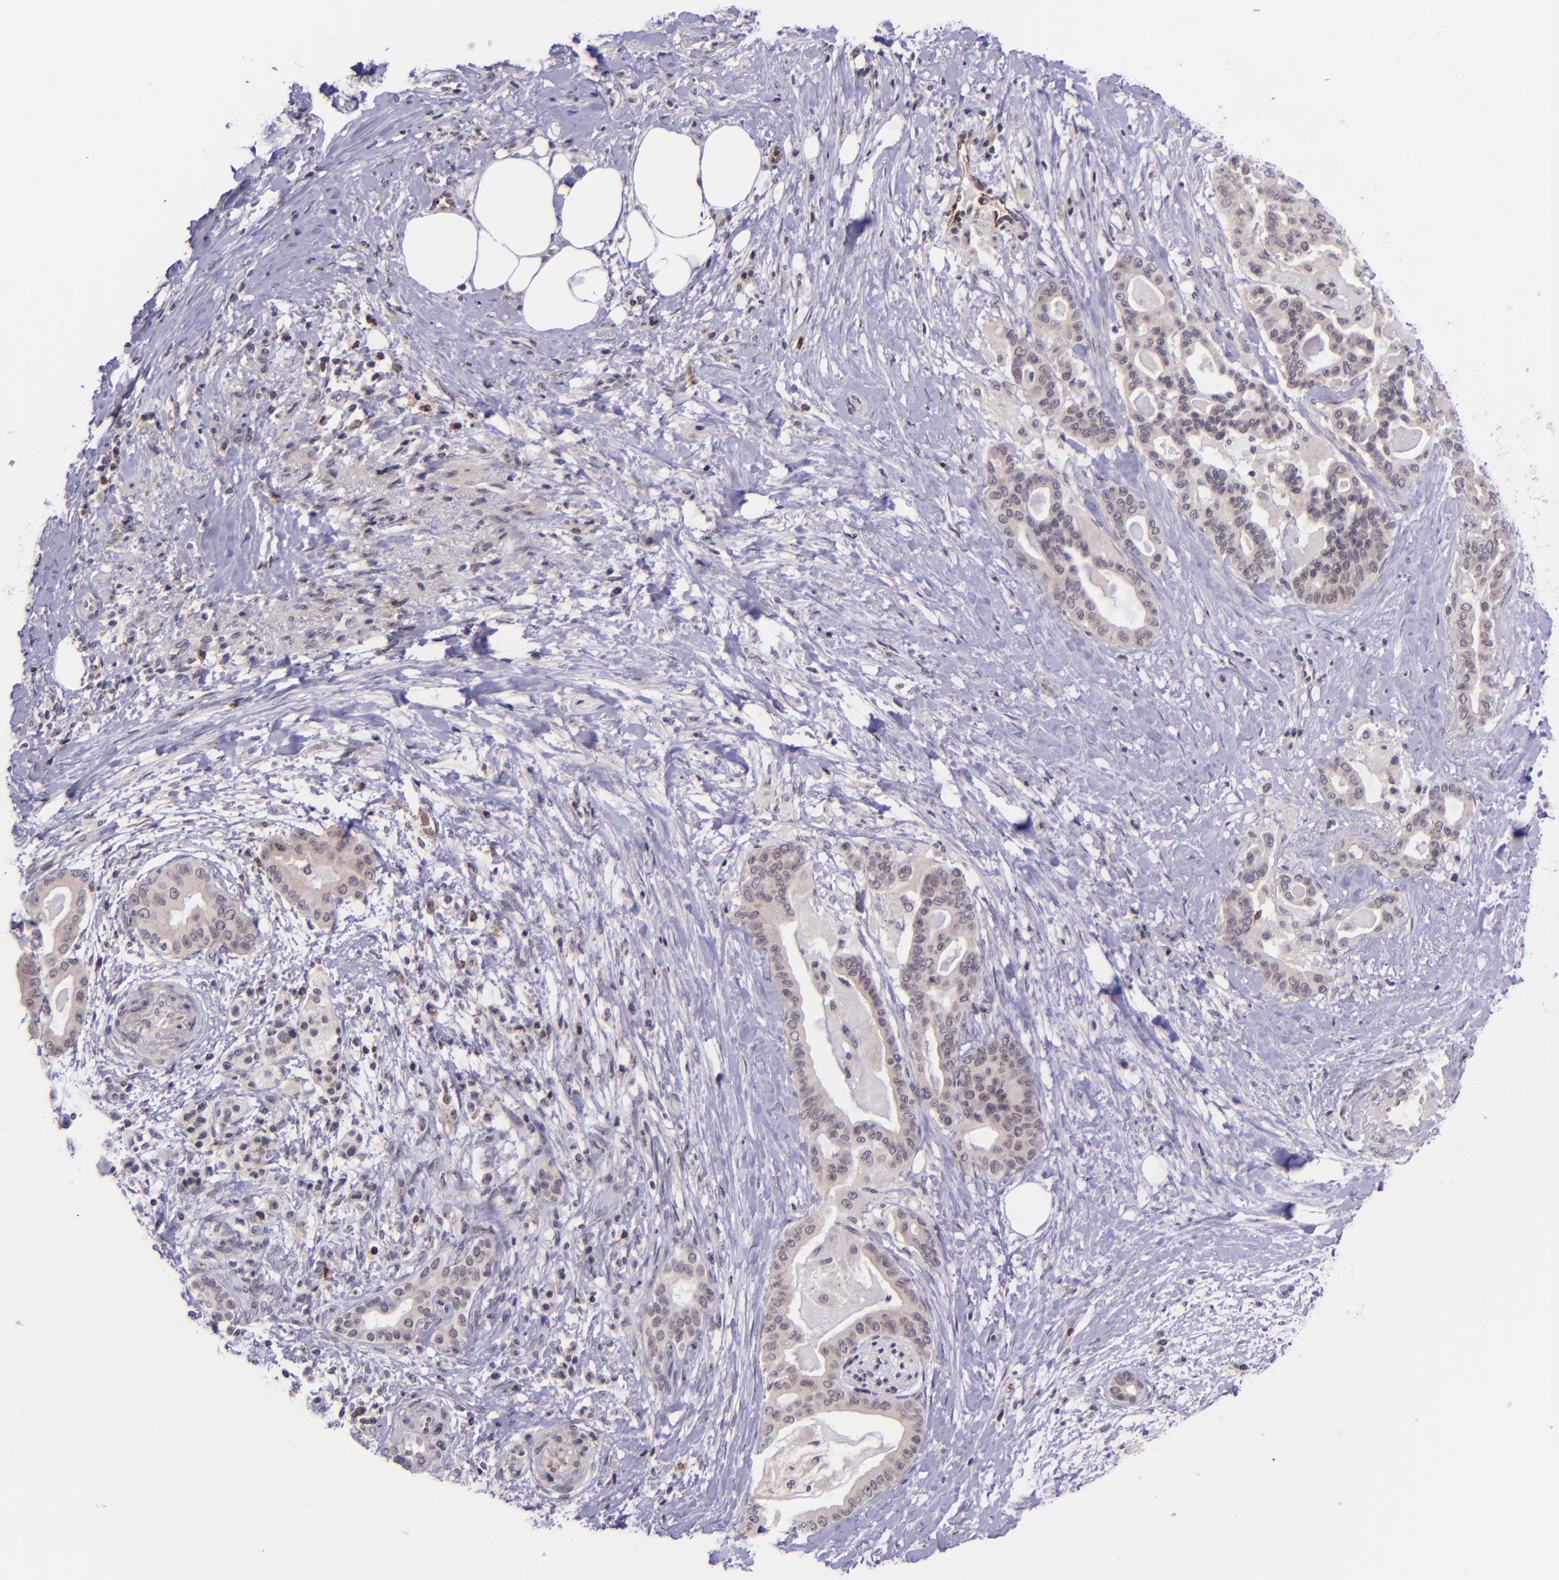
{"staining": {"intensity": "weak", "quantity": "25%-75%", "location": "cytoplasmic/membranous"}, "tissue": "pancreatic cancer", "cell_type": "Tumor cells", "image_type": "cancer", "snomed": [{"axis": "morphology", "description": "Adenocarcinoma, NOS"}, {"axis": "topography", "description": "Pancreas"}], "caption": "A high-resolution photomicrograph shows IHC staining of pancreatic cancer (adenocarcinoma), which reveals weak cytoplasmic/membranous staining in approximately 25%-75% of tumor cells. The protein of interest is shown in brown color, while the nuclei are stained blue.", "gene": "SELL", "patient": {"sex": "male", "age": 63}}